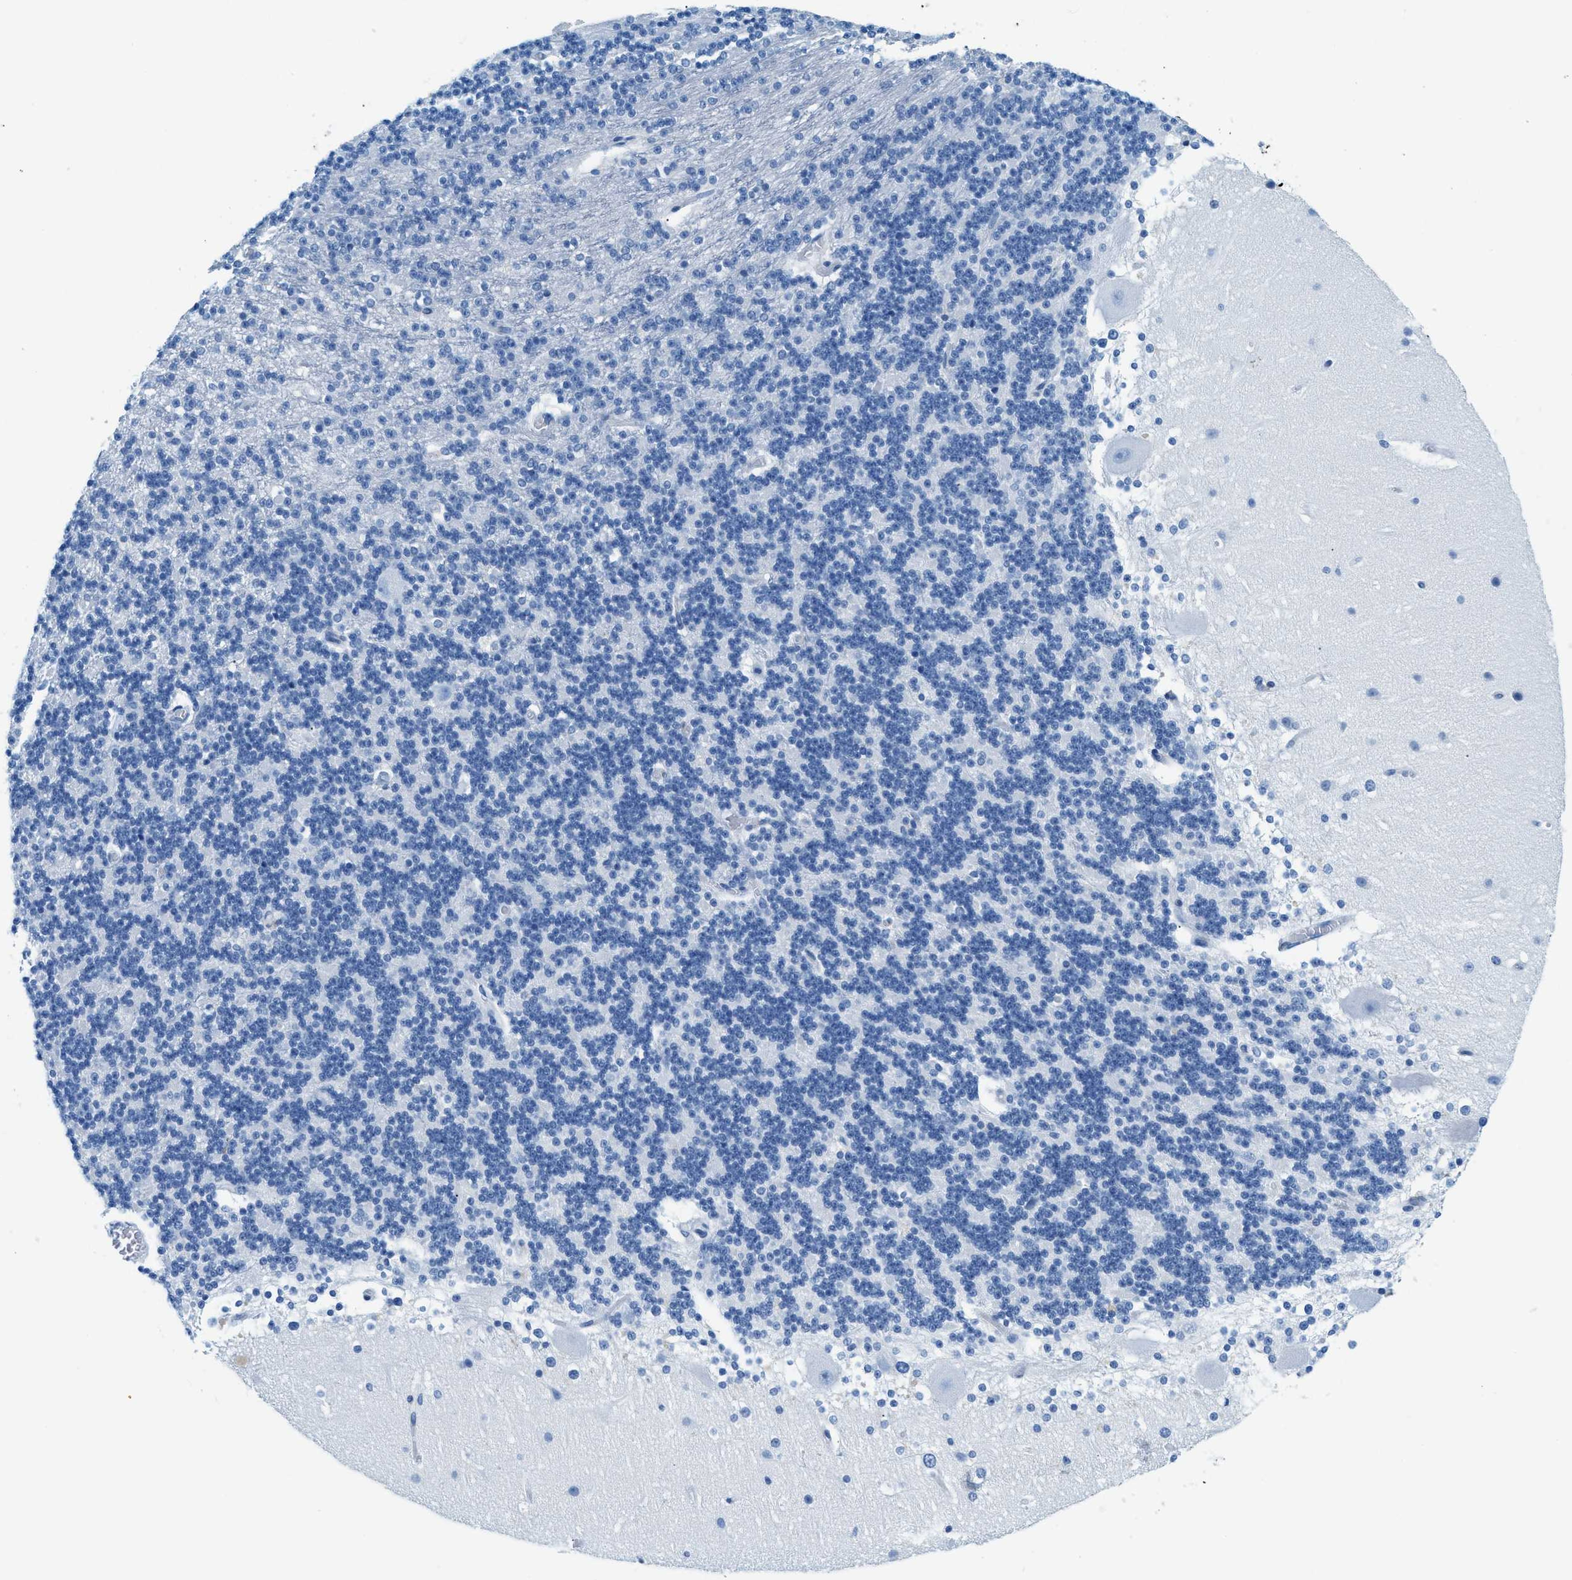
{"staining": {"intensity": "negative", "quantity": "none", "location": "none"}, "tissue": "cerebellum", "cell_type": "Cells in granular layer", "image_type": "normal", "snomed": [{"axis": "morphology", "description": "Normal tissue, NOS"}, {"axis": "topography", "description": "Cerebellum"}], "caption": "DAB immunohistochemical staining of unremarkable human cerebellum demonstrates no significant positivity in cells in granular layer.", "gene": "TPSAB1", "patient": {"sex": "female", "age": 19}}